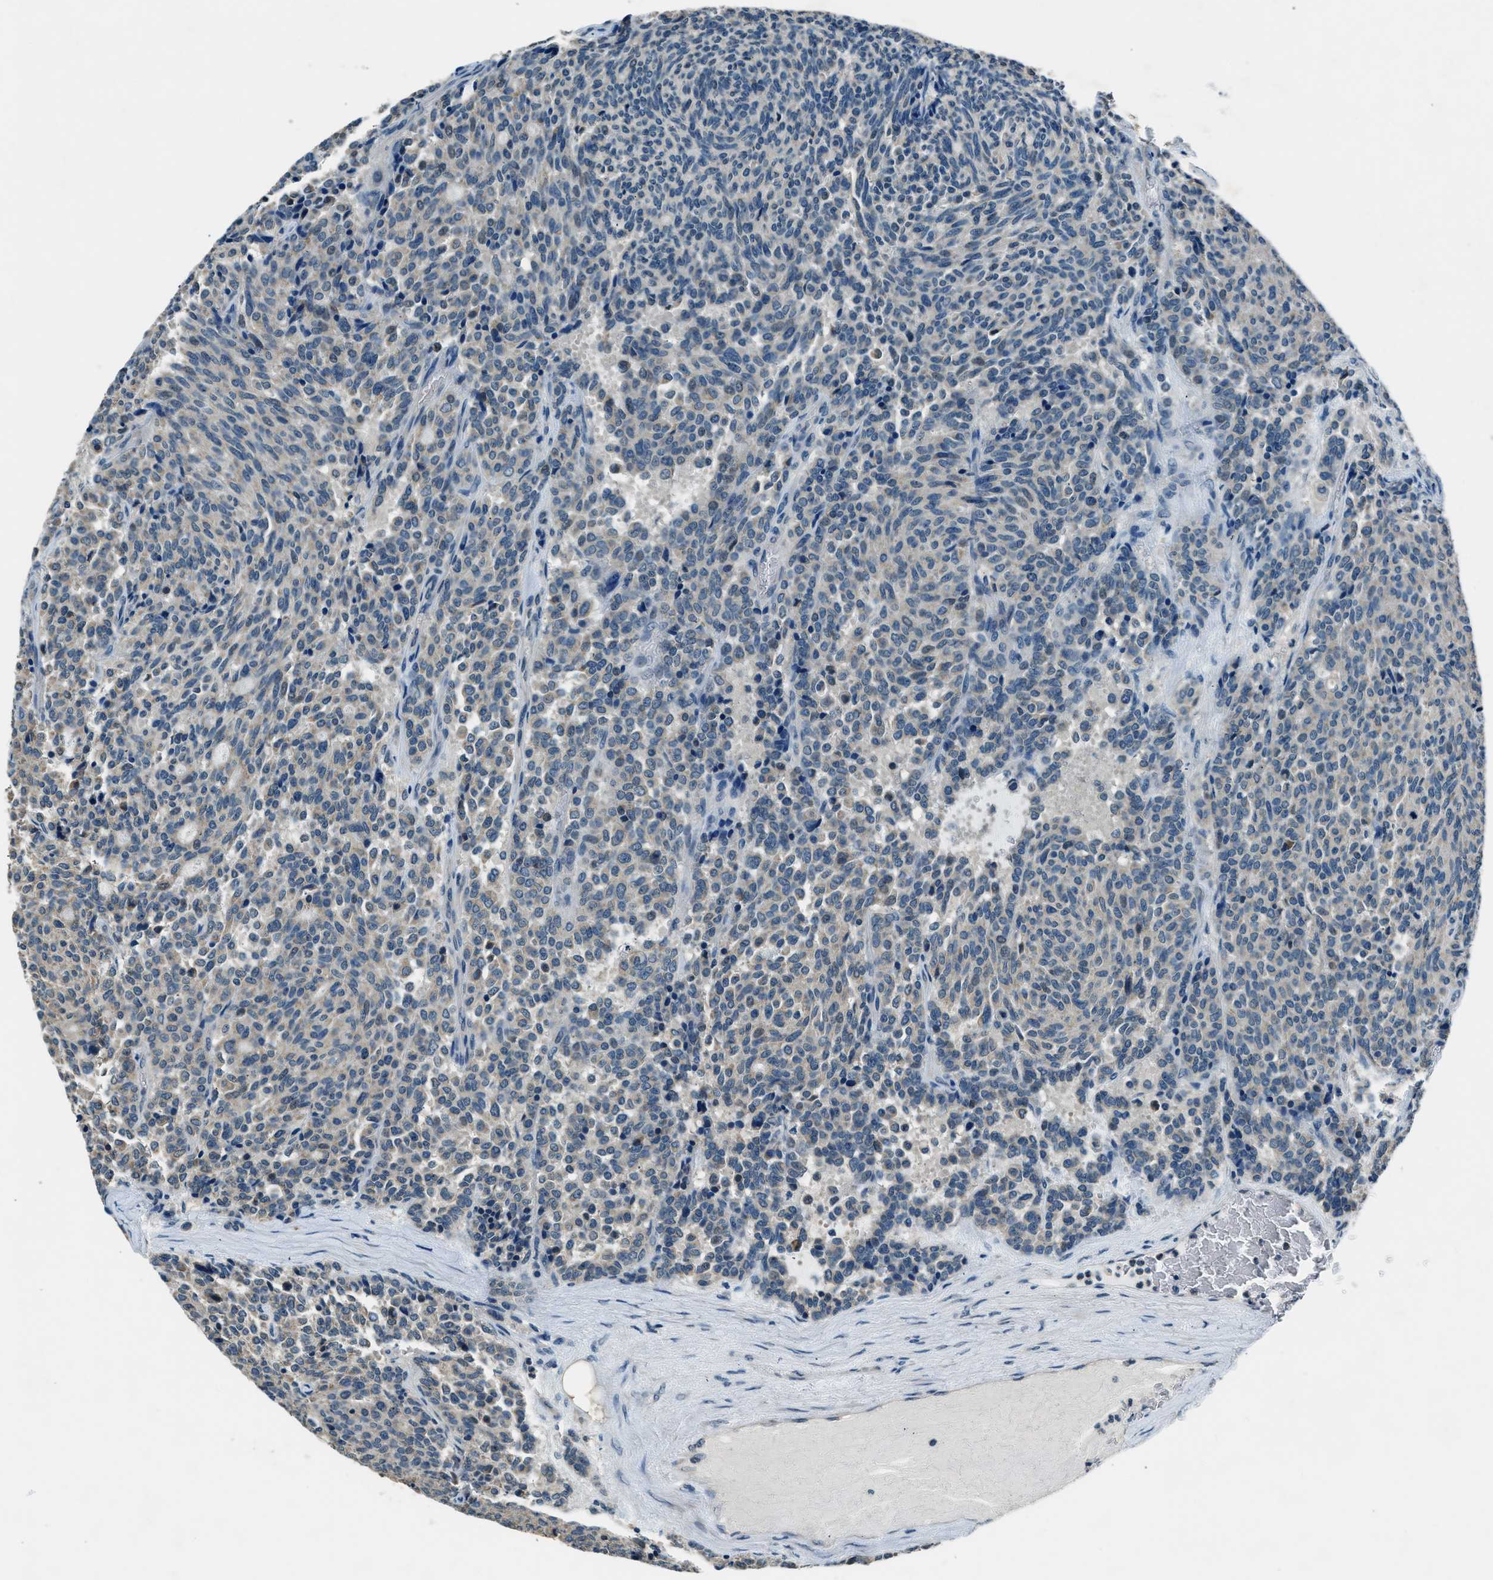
{"staining": {"intensity": "weak", "quantity": "25%-75%", "location": "cytoplasmic/membranous"}, "tissue": "carcinoid", "cell_type": "Tumor cells", "image_type": "cancer", "snomed": [{"axis": "morphology", "description": "Carcinoid, malignant, NOS"}, {"axis": "topography", "description": "Pancreas"}], "caption": "IHC (DAB) staining of human carcinoid (malignant) shows weak cytoplasmic/membranous protein expression in about 25%-75% of tumor cells. The protein of interest is shown in brown color, while the nuclei are stained blue.", "gene": "NME8", "patient": {"sex": "female", "age": 54}}